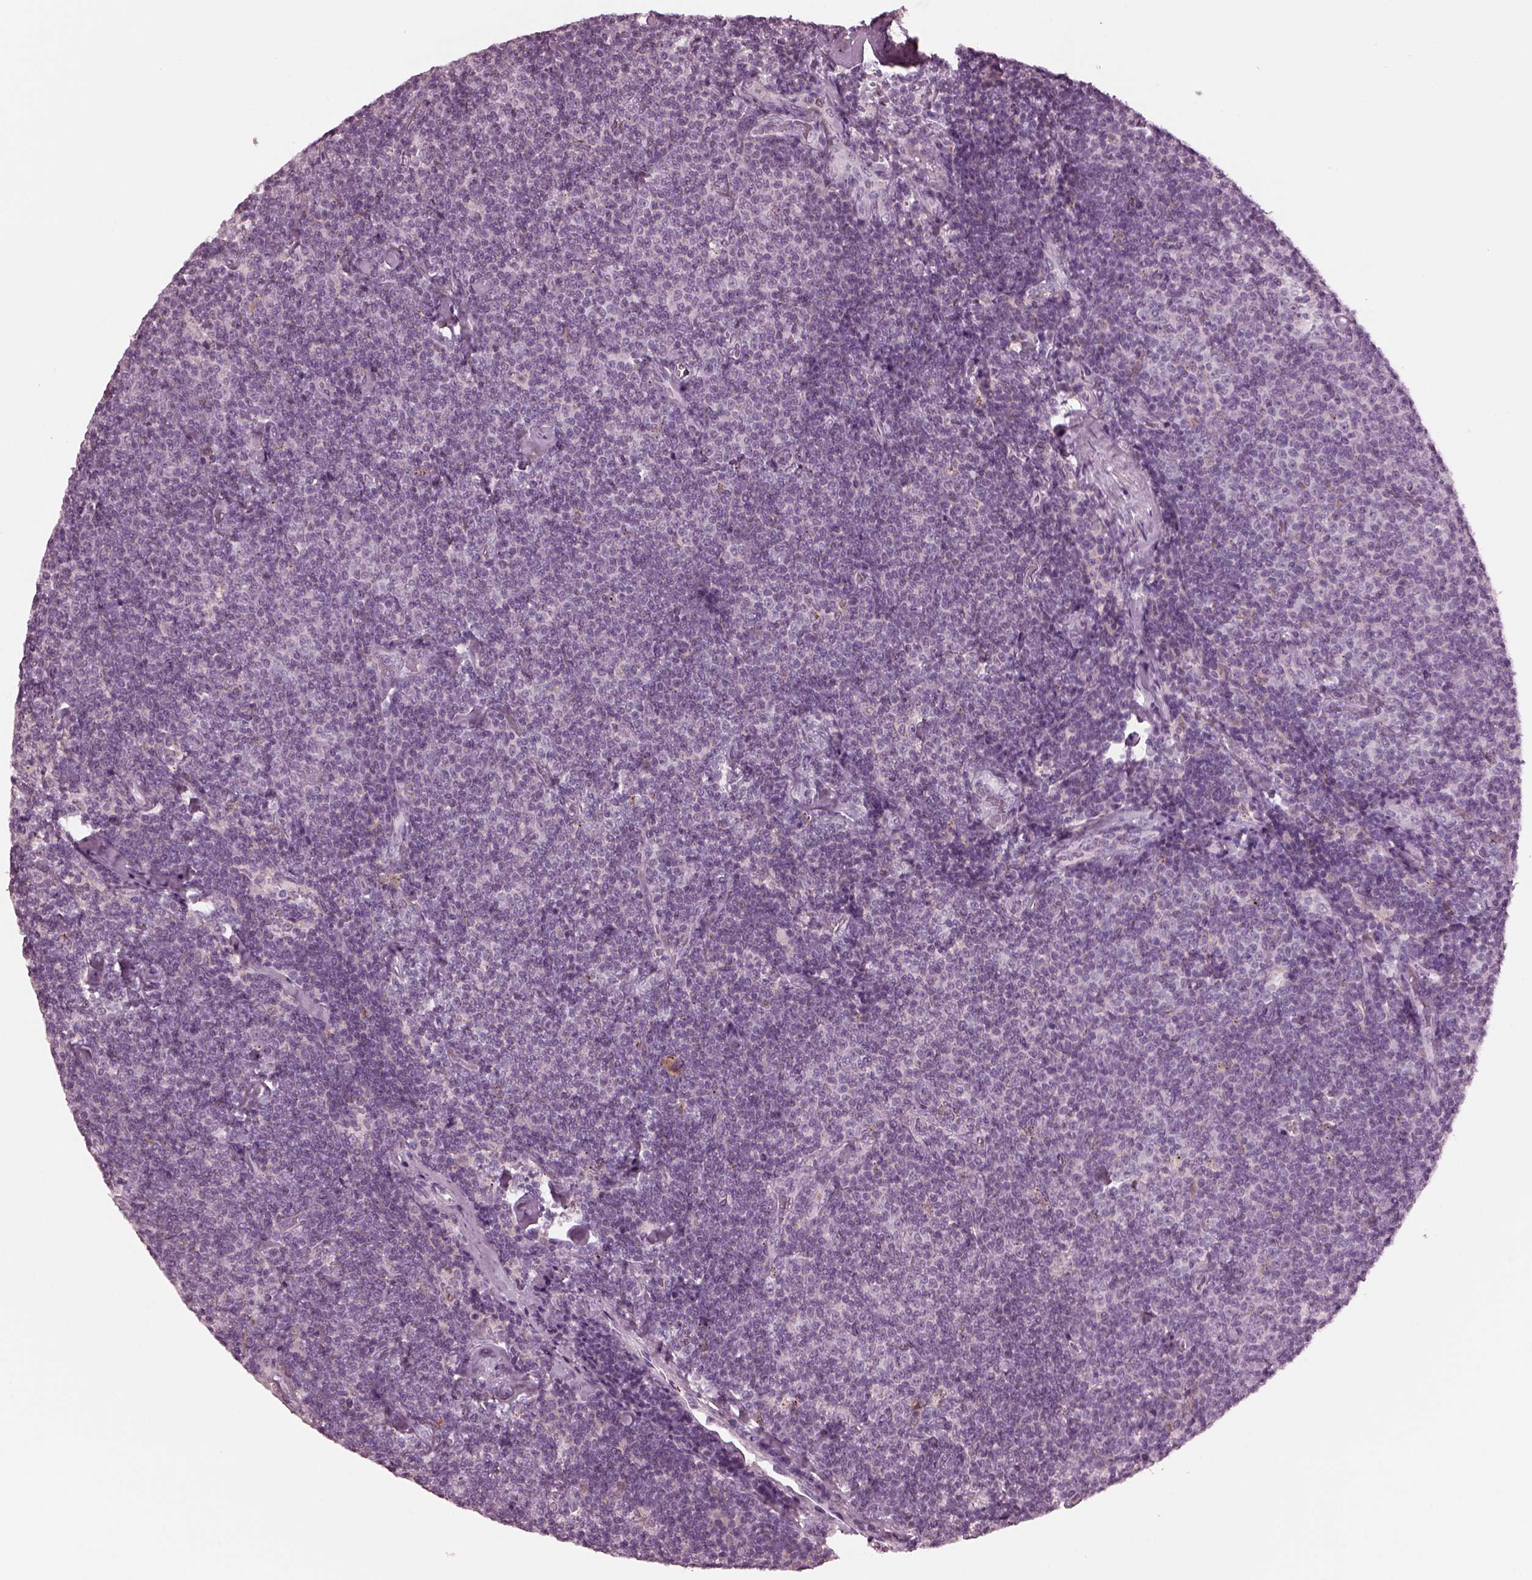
{"staining": {"intensity": "negative", "quantity": "none", "location": "none"}, "tissue": "lymphoma", "cell_type": "Tumor cells", "image_type": "cancer", "snomed": [{"axis": "morphology", "description": "Malignant lymphoma, non-Hodgkin's type, Low grade"}, {"axis": "topography", "description": "Lymph node"}], "caption": "Low-grade malignant lymphoma, non-Hodgkin's type was stained to show a protein in brown. There is no significant positivity in tumor cells. Nuclei are stained in blue.", "gene": "SLAMF8", "patient": {"sex": "male", "age": 81}}